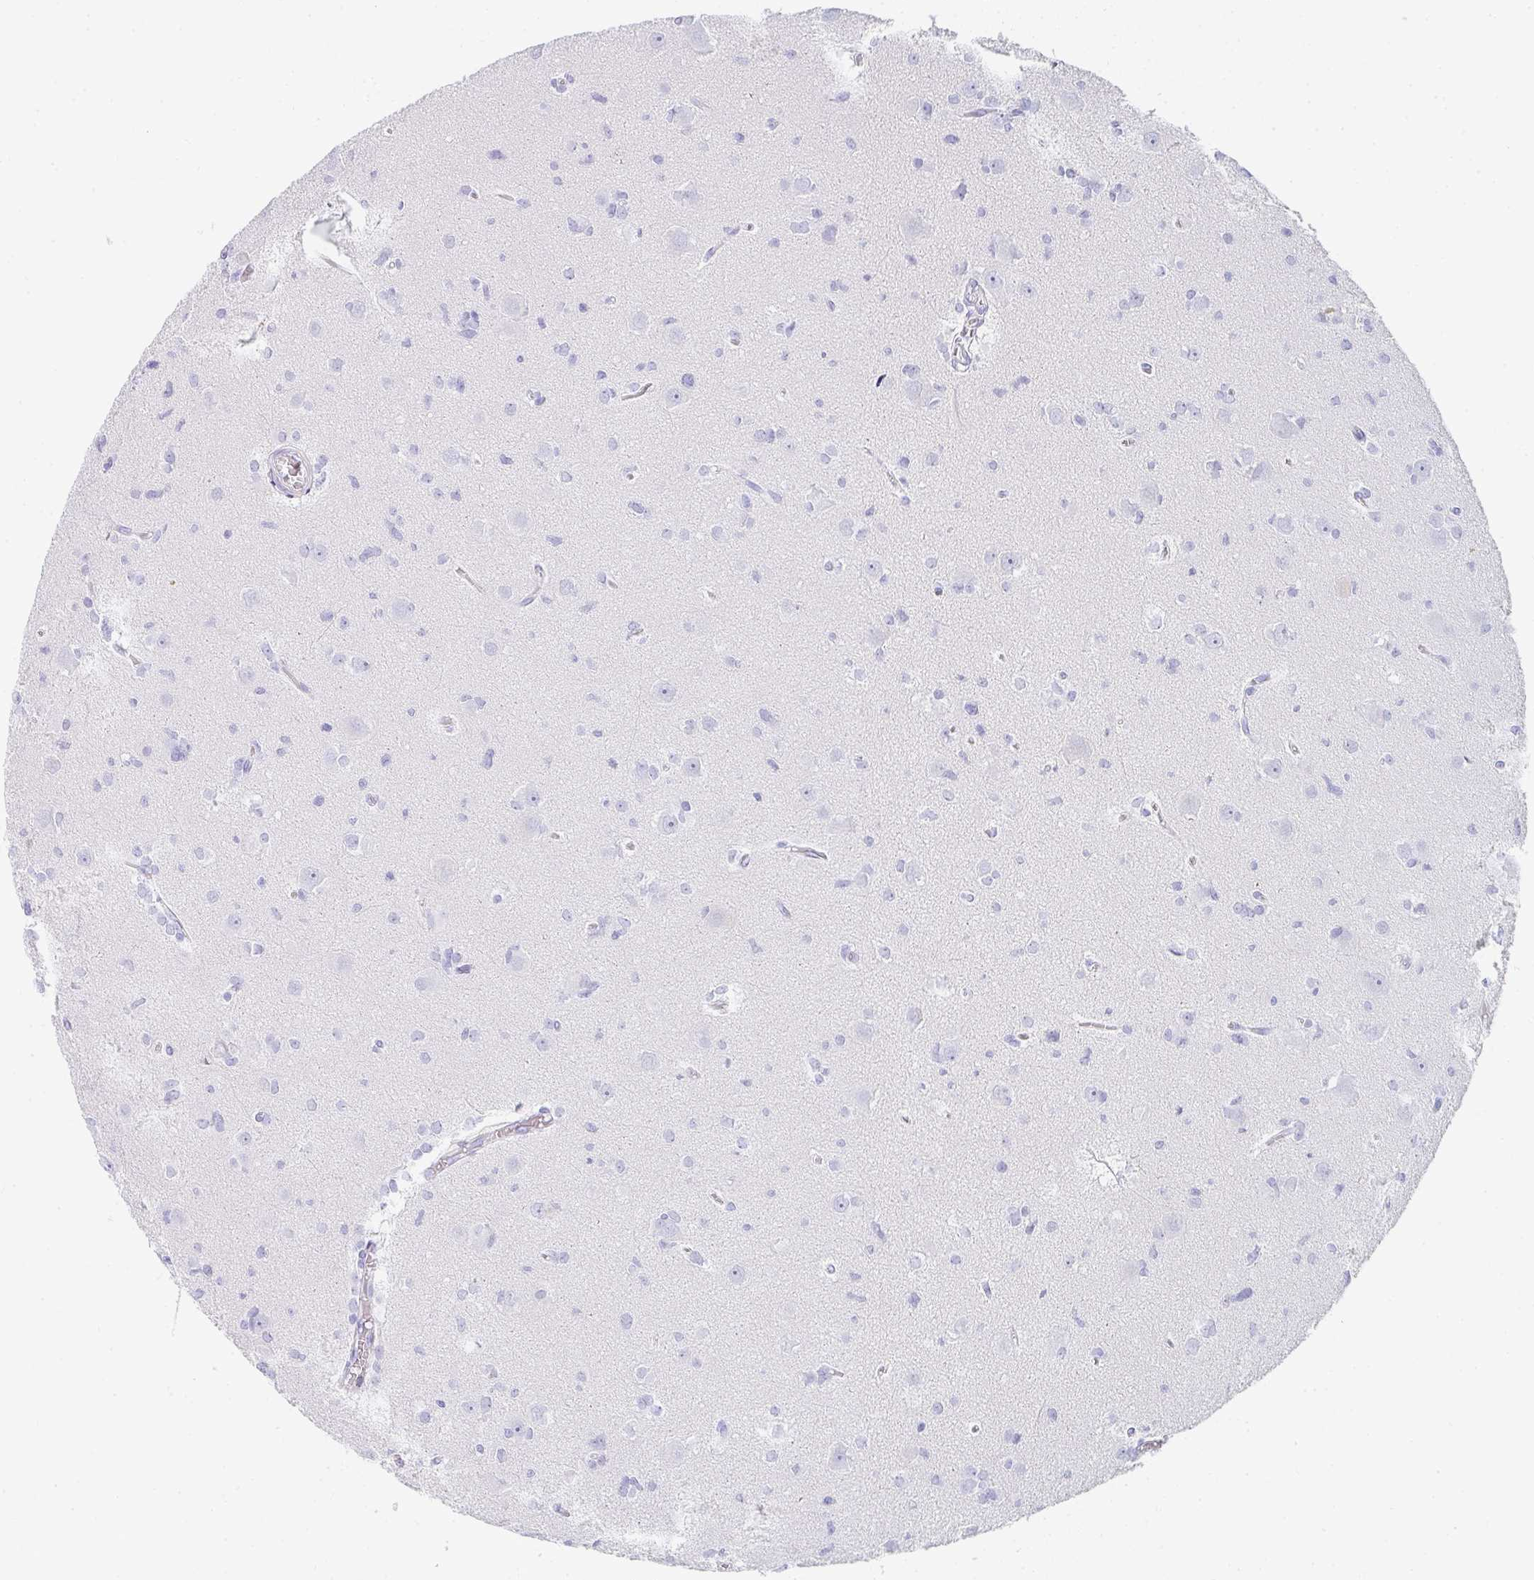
{"staining": {"intensity": "negative", "quantity": "none", "location": "none"}, "tissue": "glioma", "cell_type": "Tumor cells", "image_type": "cancer", "snomed": [{"axis": "morphology", "description": "Glioma, malignant, High grade"}, {"axis": "topography", "description": "Brain"}], "caption": "IHC of malignant high-grade glioma exhibits no staining in tumor cells.", "gene": "PRND", "patient": {"sex": "male", "age": 23}}